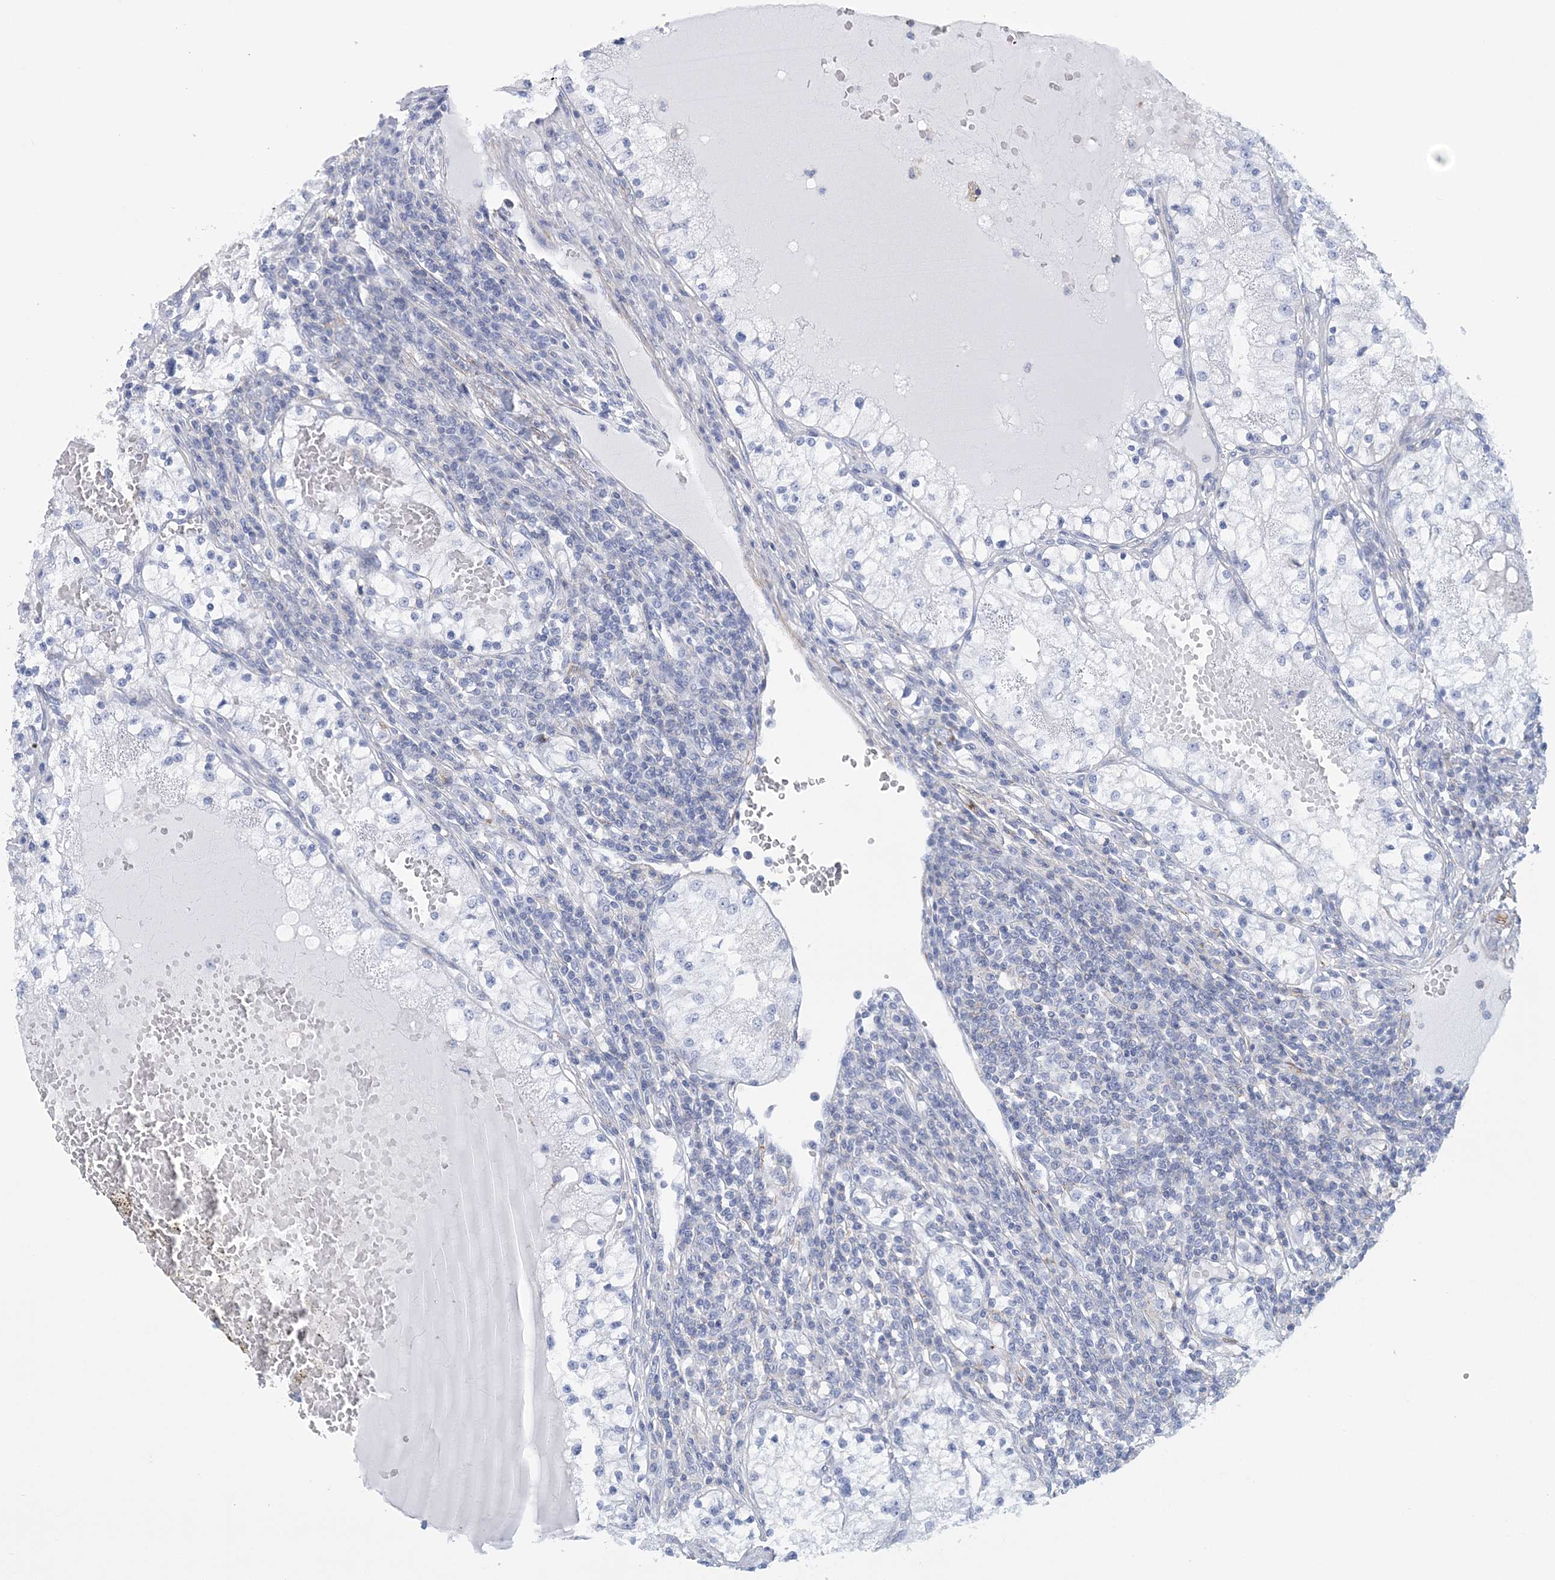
{"staining": {"intensity": "negative", "quantity": "none", "location": "none"}, "tissue": "renal cancer", "cell_type": "Tumor cells", "image_type": "cancer", "snomed": [{"axis": "morphology", "description": "Normal tissue, NOS"}, {"axis": "morphology", "description": "Adenocarcinoma, NOS"}, {"axis": "topography", "description": "Kidney"}], "caption": "Tumor cells show no significant protein expression in renal cancer (adenocarcinoma).", "gene": "C11orf21", "patient": {"sex": "male", "age": 68}}